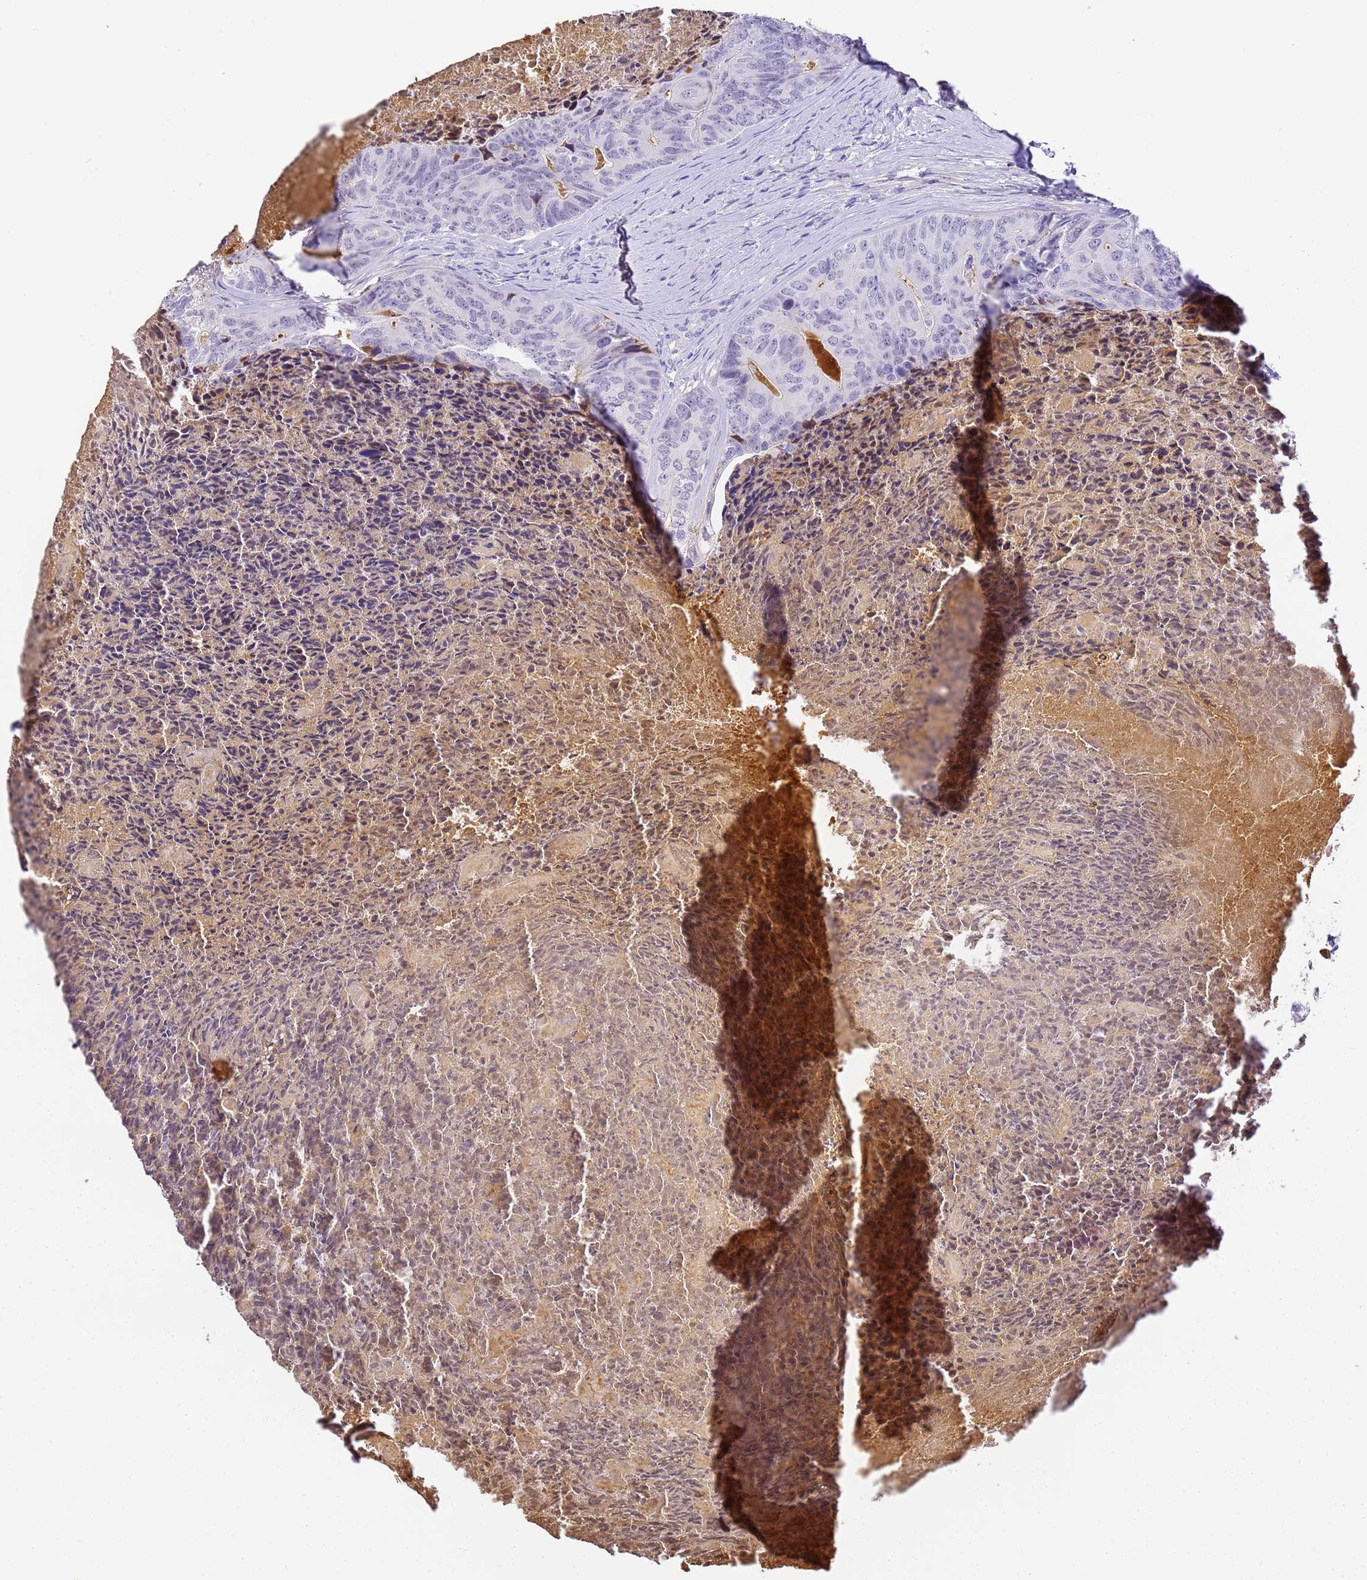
{"staining": {"intensity": "negative", "quantity": "none", "location": "none"}, "tissue": "colorectal cancer", "cell_type": "Tumor cells", "image_type": "cancer", "snomed": [{"axis": "morphology", "description": "Adenocarcinoma, NOS"}, {"axis": "topography", "description": "Colon"}], "caption": "The immunohistochemistry photomicrograph has no significant expression in tumor cells of colorectal cancer (adenocarcinoma) tissue.", "gene": "CFHR2", "patient": {"sex": "female", "age": 67}}